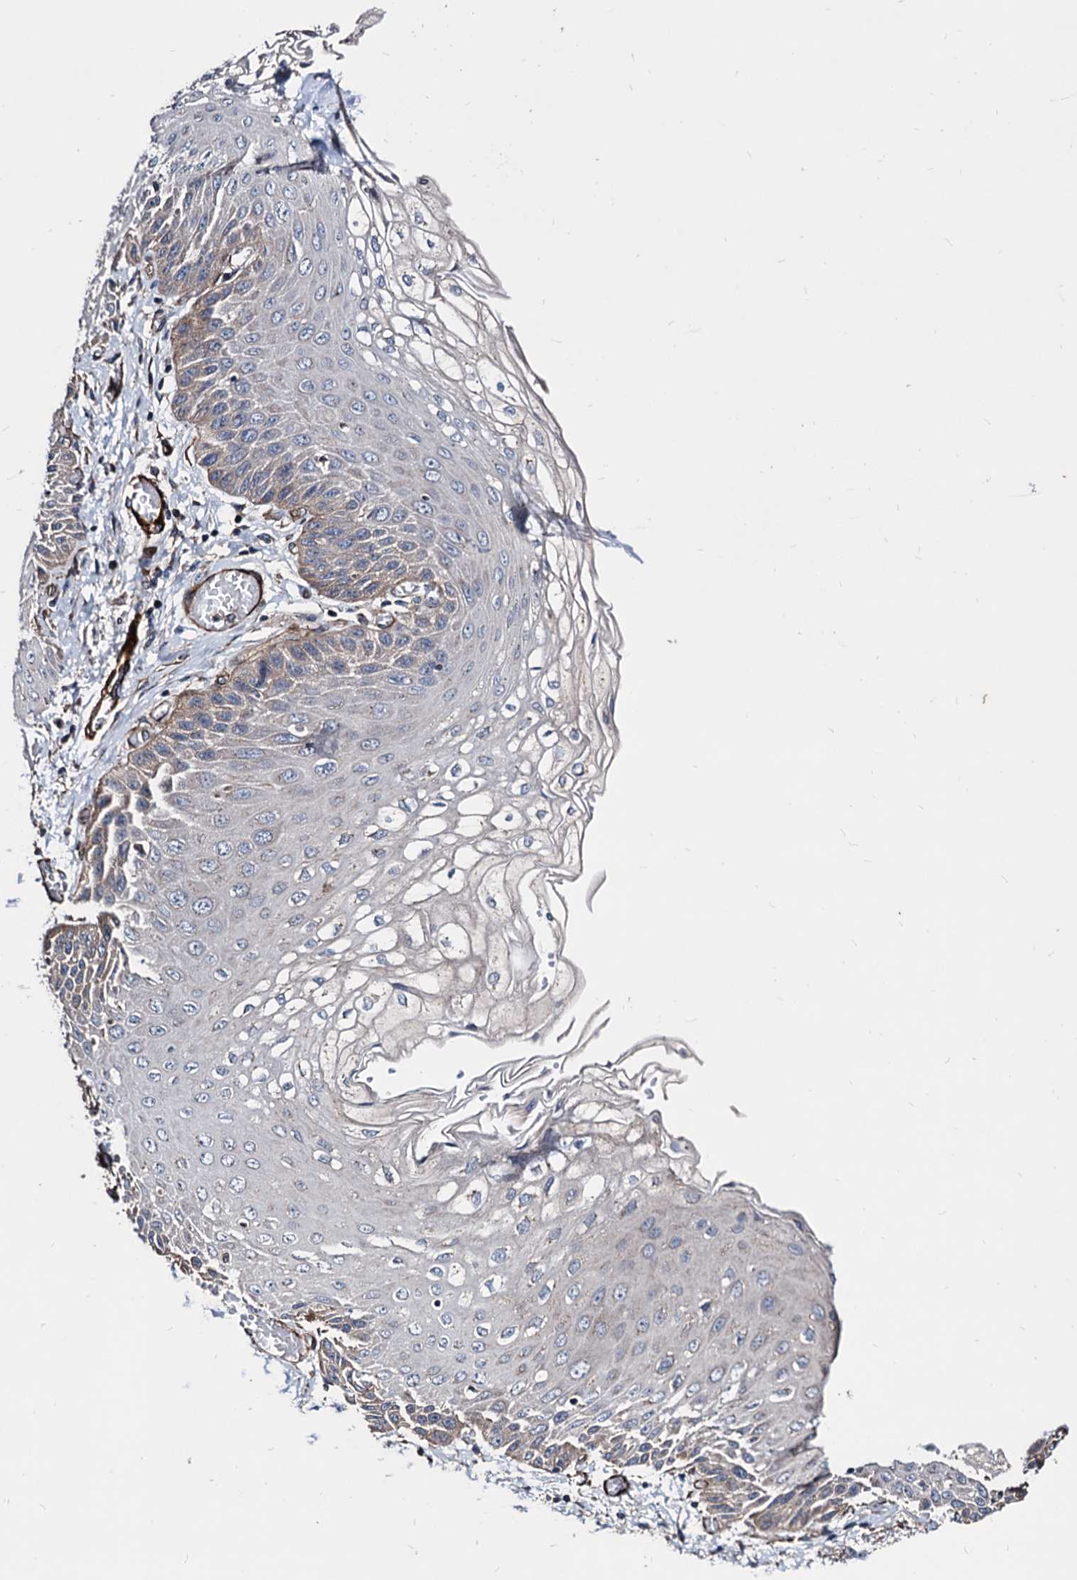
{"staining": {"intensity": "weak", "quantity": "<25%", "location": "cytoplasmic/membranous"}, "tissue": "esophagus", "cell_type": "Squamous epithelial cells", "image_type": "normal", "snomed": [{"axis": "morphology", "description": "Normal tissue, NOS"}, {"axis": "topography", "description": "Esophagus"}], "caption": "A high-resolution histopathology image shows IHC staining of normal esophagus, which exhibits no significant positivity in squamous epithelial cells. Nuclei are stained in blue.", "gene": "WDR11", "patient": {"sex": "male", "age": 81}}